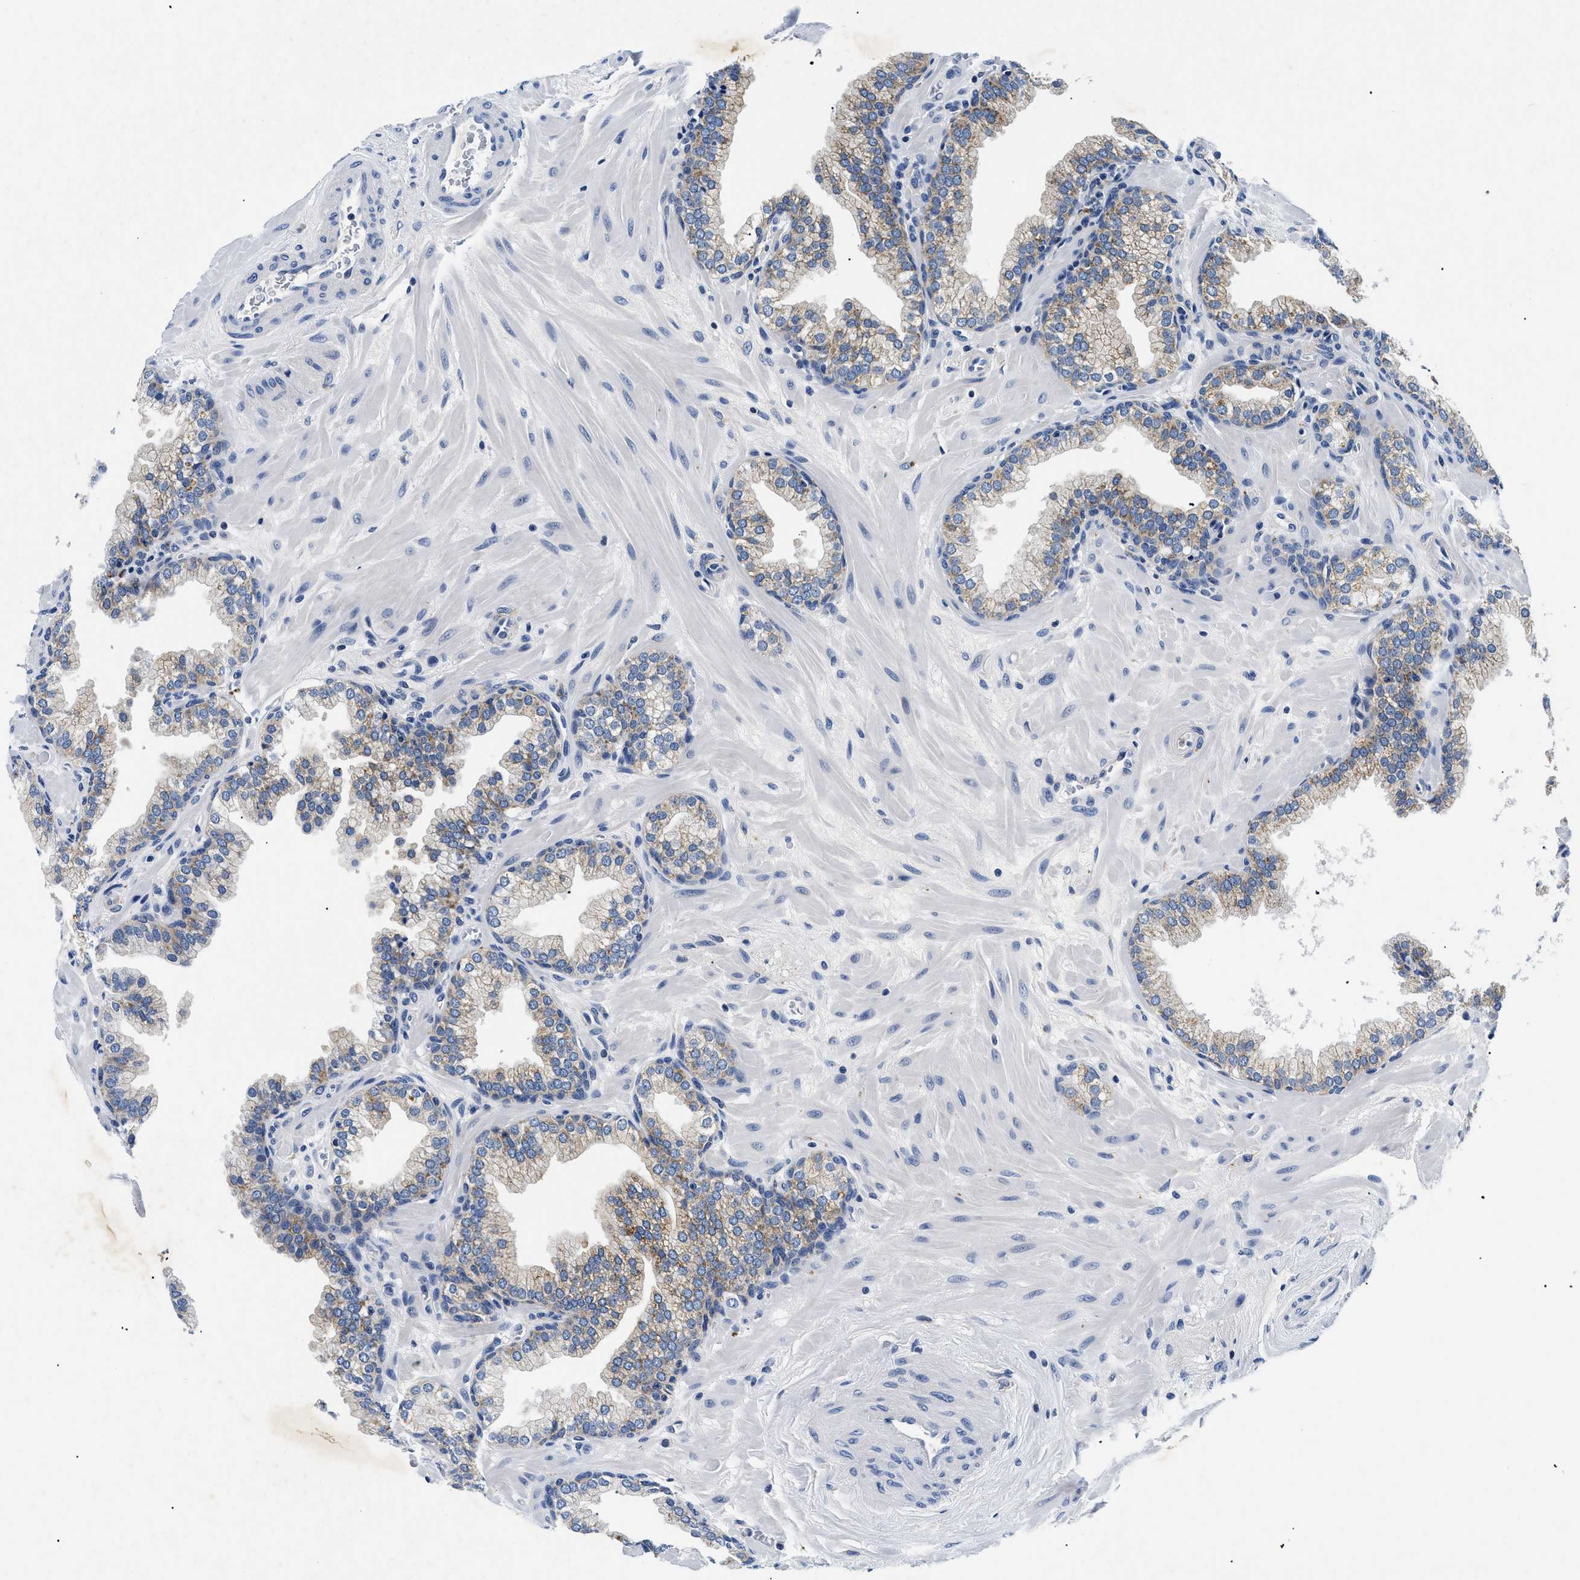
{"staining": {"intensity": "weak", "quantity": "25%-75%", "location": "cytoplasmic/membranous"}, "tissue": "prostate", "cell_type": "Glandular cells", "image_type": "normal", "snomed": [{"axis": "morphology", "description": "Normal tissue, NOS"}, {"axis": "morphology", "description": "Urothelial carcinoma, Low grade"}, {"axis": "topography", "description": "Urinary bladder"}, {"axis": "topography", "description": "Prostate"}], "caption": "This is an image of IHC staining of unremarkable prostate, which shows weak expression in the cytoplasmic/membranous of glandular cells.", "gene": "MEA1", "patient": {"sex": "male", "age": 60}}